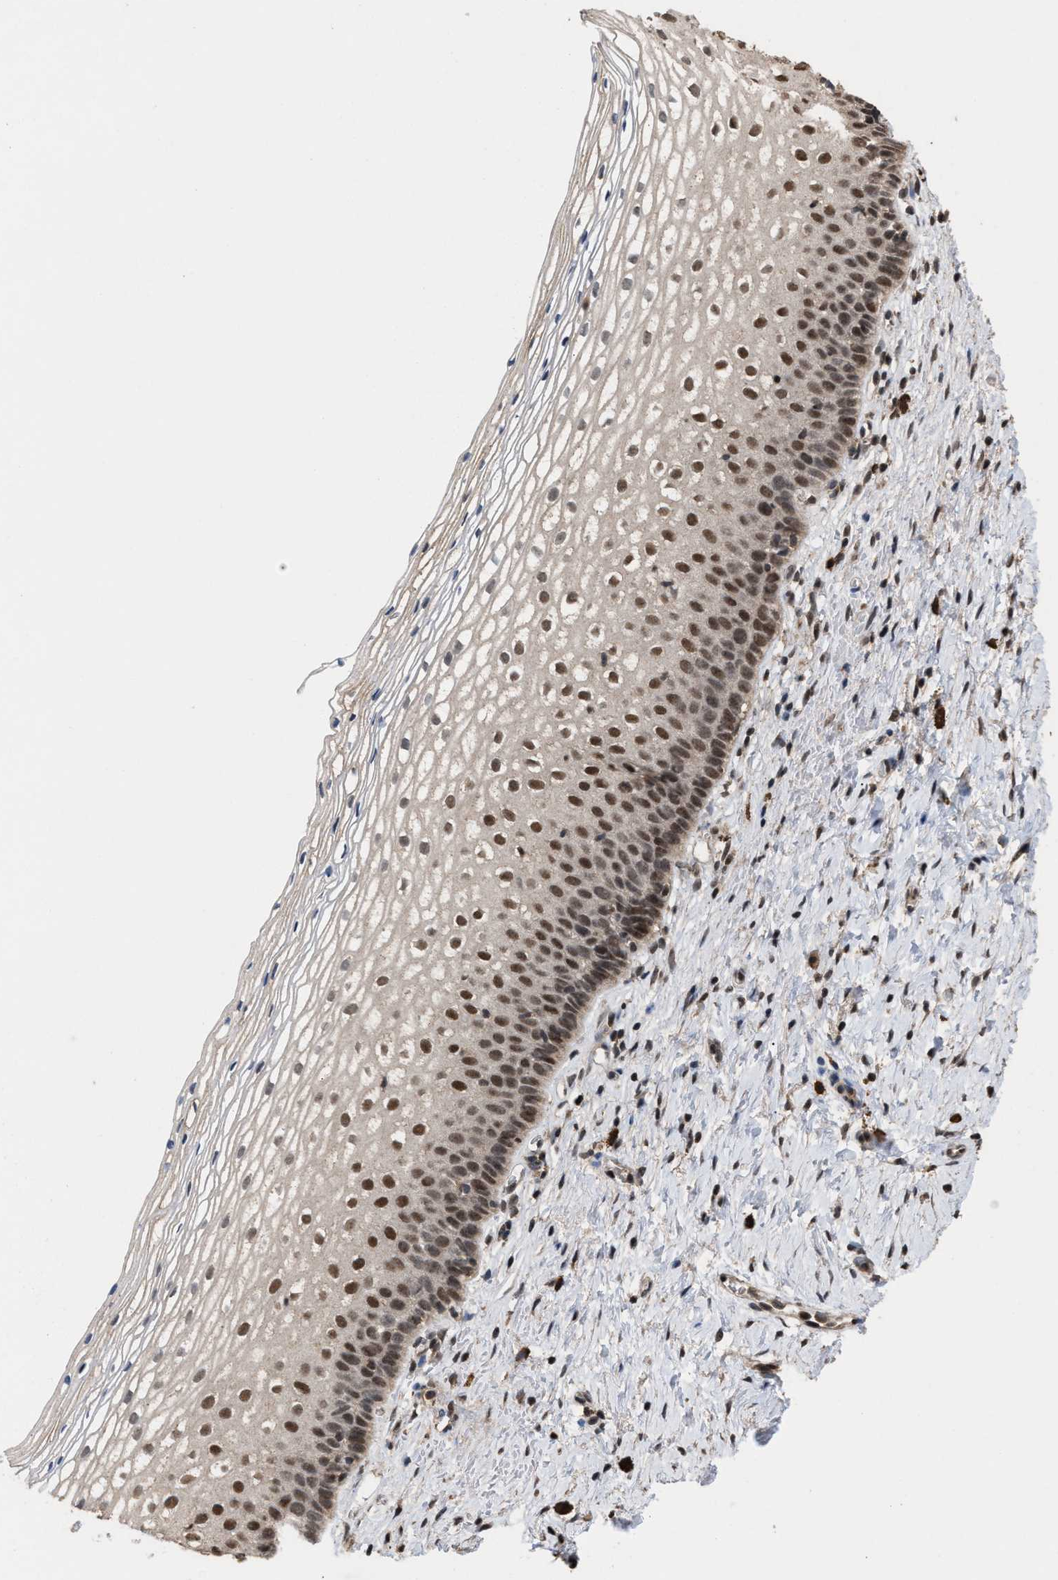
{"staining": {"intensity": "moderate", "quantity": ">75%", "location": "nuclear"}, "tissue": "cervix", "cell_type": "Squamous epithelial cells", "image_type": "normal", "snomed": [{"axis": "morphology", "description": "Normal tissue, NOS"}, {"axis": "topography", "description": "Cervix"}], "caption": "DAB (3,3'-diaminobenzidine) immunohistochemical staining of benign cervix reveals moderate nuclear protein expression in about >75% of squamous epithelial cells.", "gene": "C9orf78", "patient": {"sex": "female", "age": 72}}